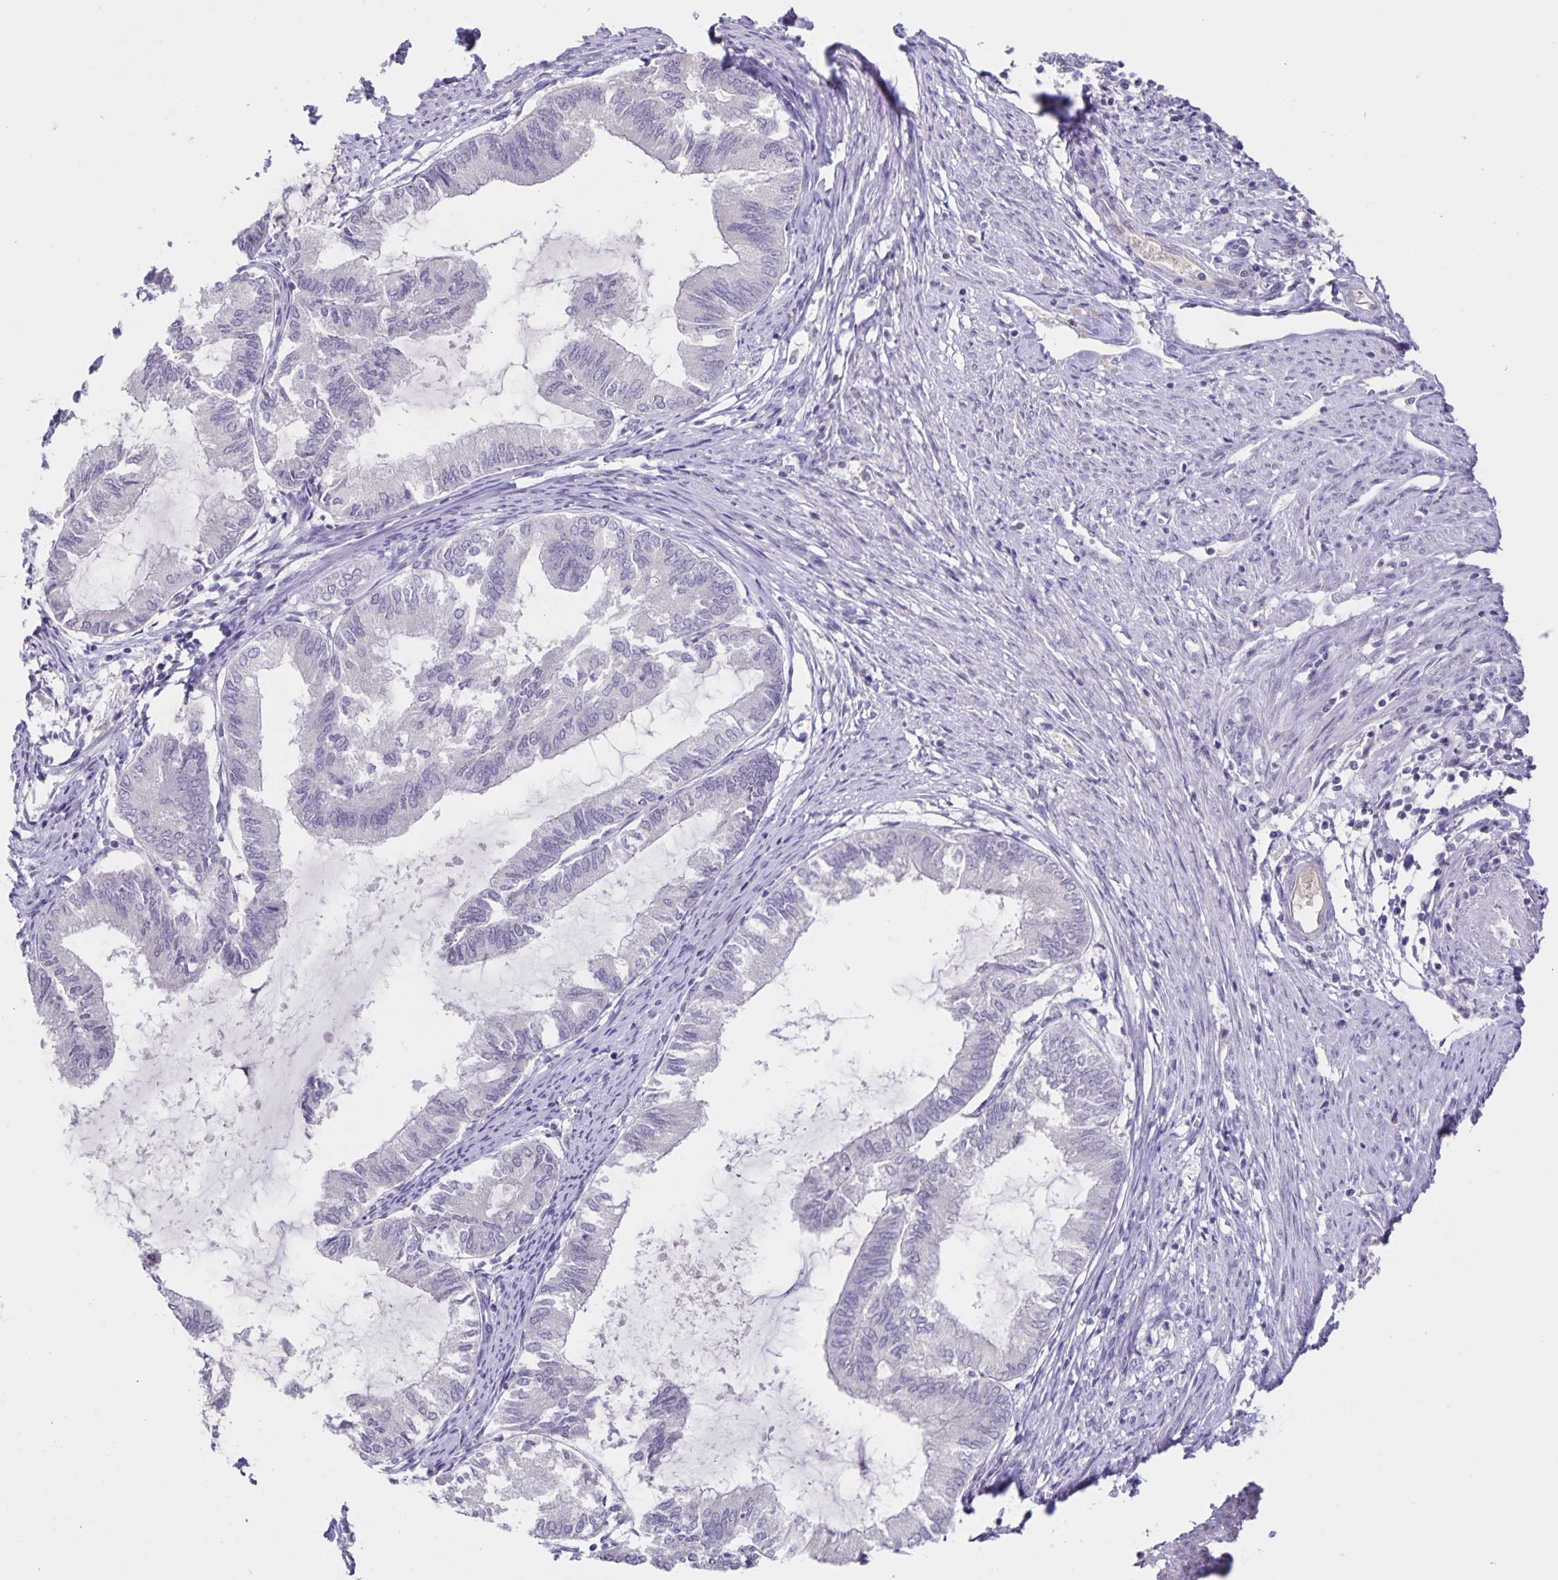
{"staining": {"intensity": "negative", "quantity": "none", "location": "none"}, "tissue": "endometrial cancer", "cell_type": "Tumor cells", "image_type": "cancer", "snomed": [{"axis": "morphology", "description": "Adenocarcinoma, NOS"}, {"axis": "topography", "description": "Endometrium"}], "caption": "Endometrial cancer (adenocarcinoma) was stained to show a protein in brown. There is no significant positivity in tumor cells. The staining was performed using DAB to visualize the protein expression in brown, while the nuclei were stained in blue with hematoxylin (Magnification: 20x).", "gene": "INSL5", "patient": {"sex": "female", "age": 86}}